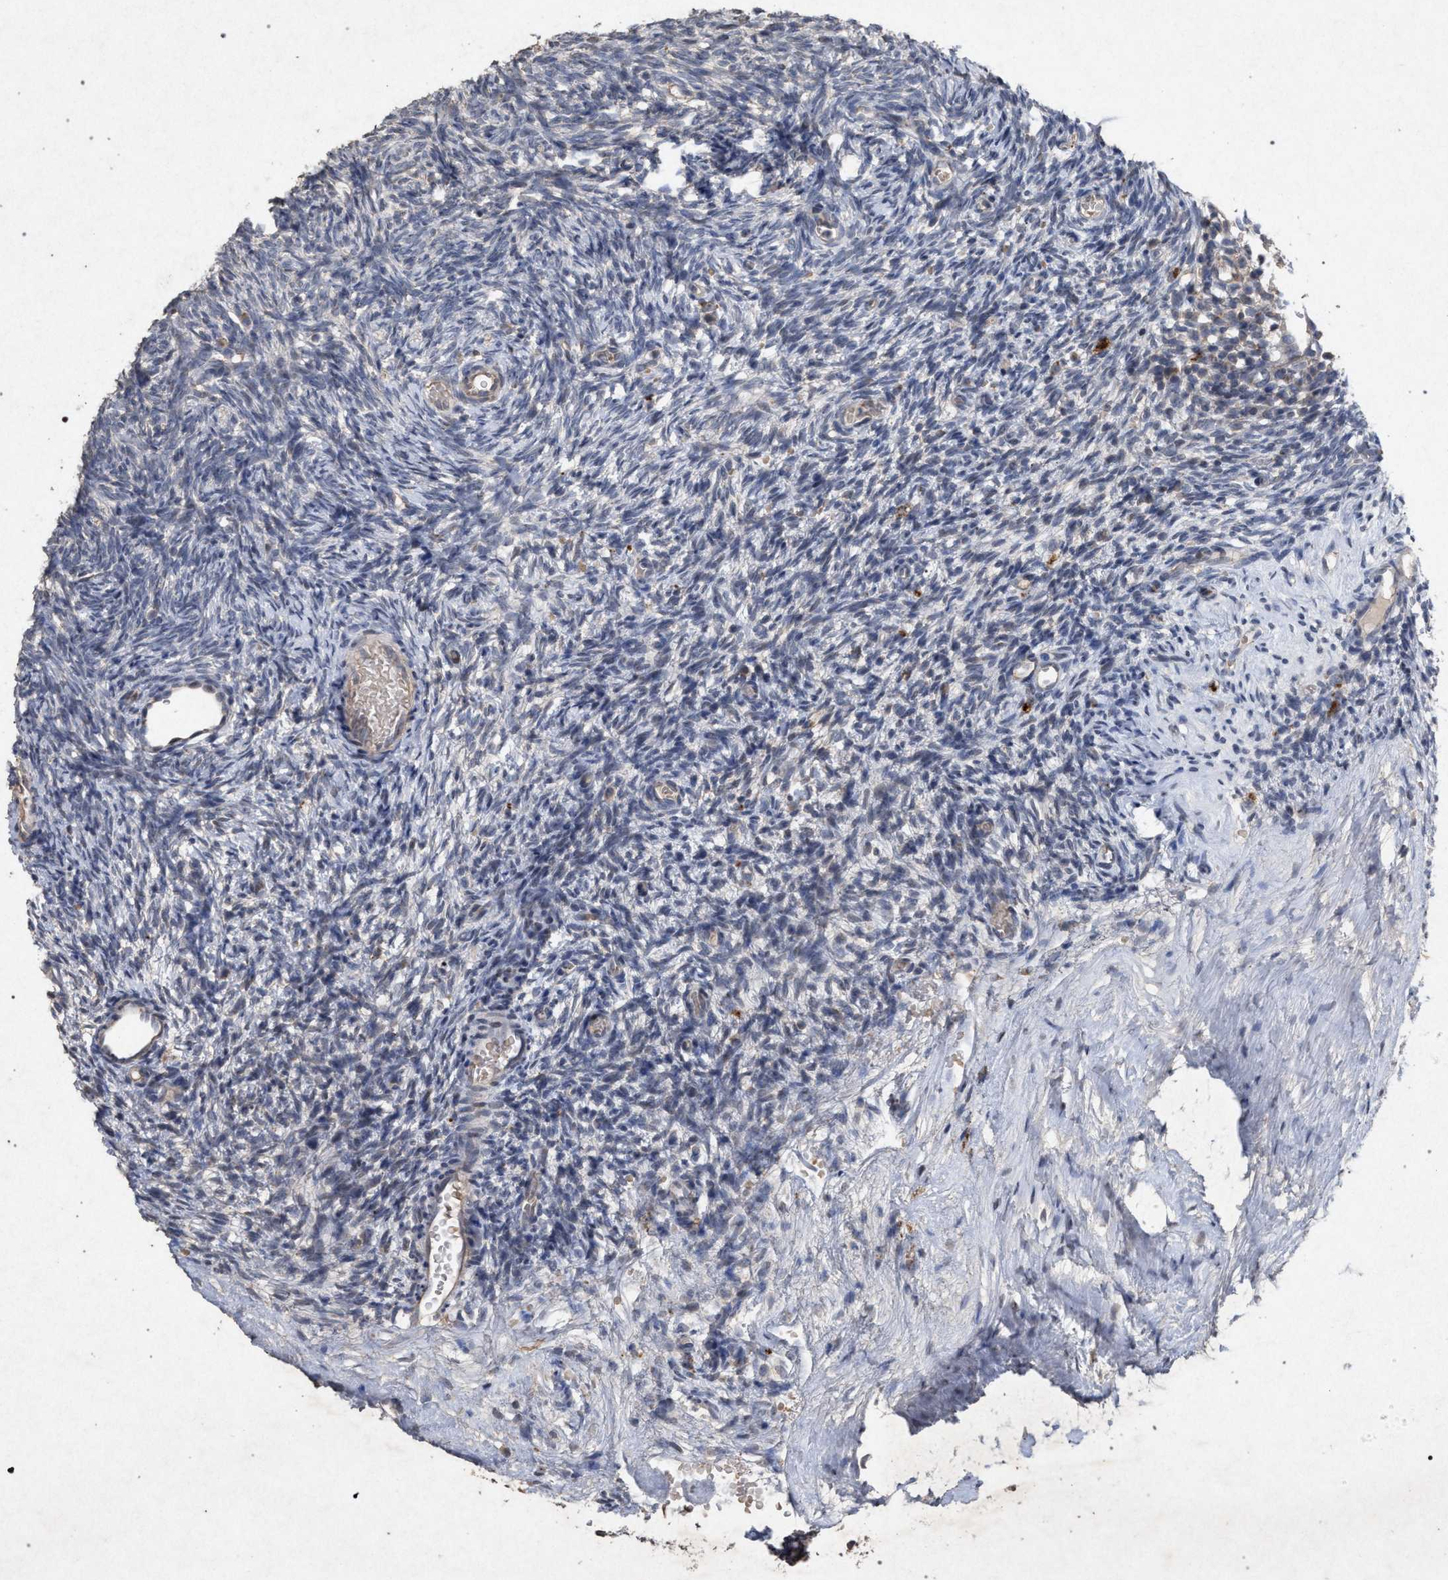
{"staining": {"intensity": "negative", "quantity": "none", "location": "none"}, "tissue": "ovary", "cell_type": "Ovarian stroma cells", "image_type": "normal", "snomed": [{"axis": "morphology", "description": "Normal tissue, NOS"}, {"axis": "topography", "description": "Ovary"}], "caption": "Immunohistochemistry image of normal ovary stained for a protein (brown), which displays no positivity in ovarian stroma cells.", "gene": "PKD2L1", "patient": {"sex": "female", "age": 35}}